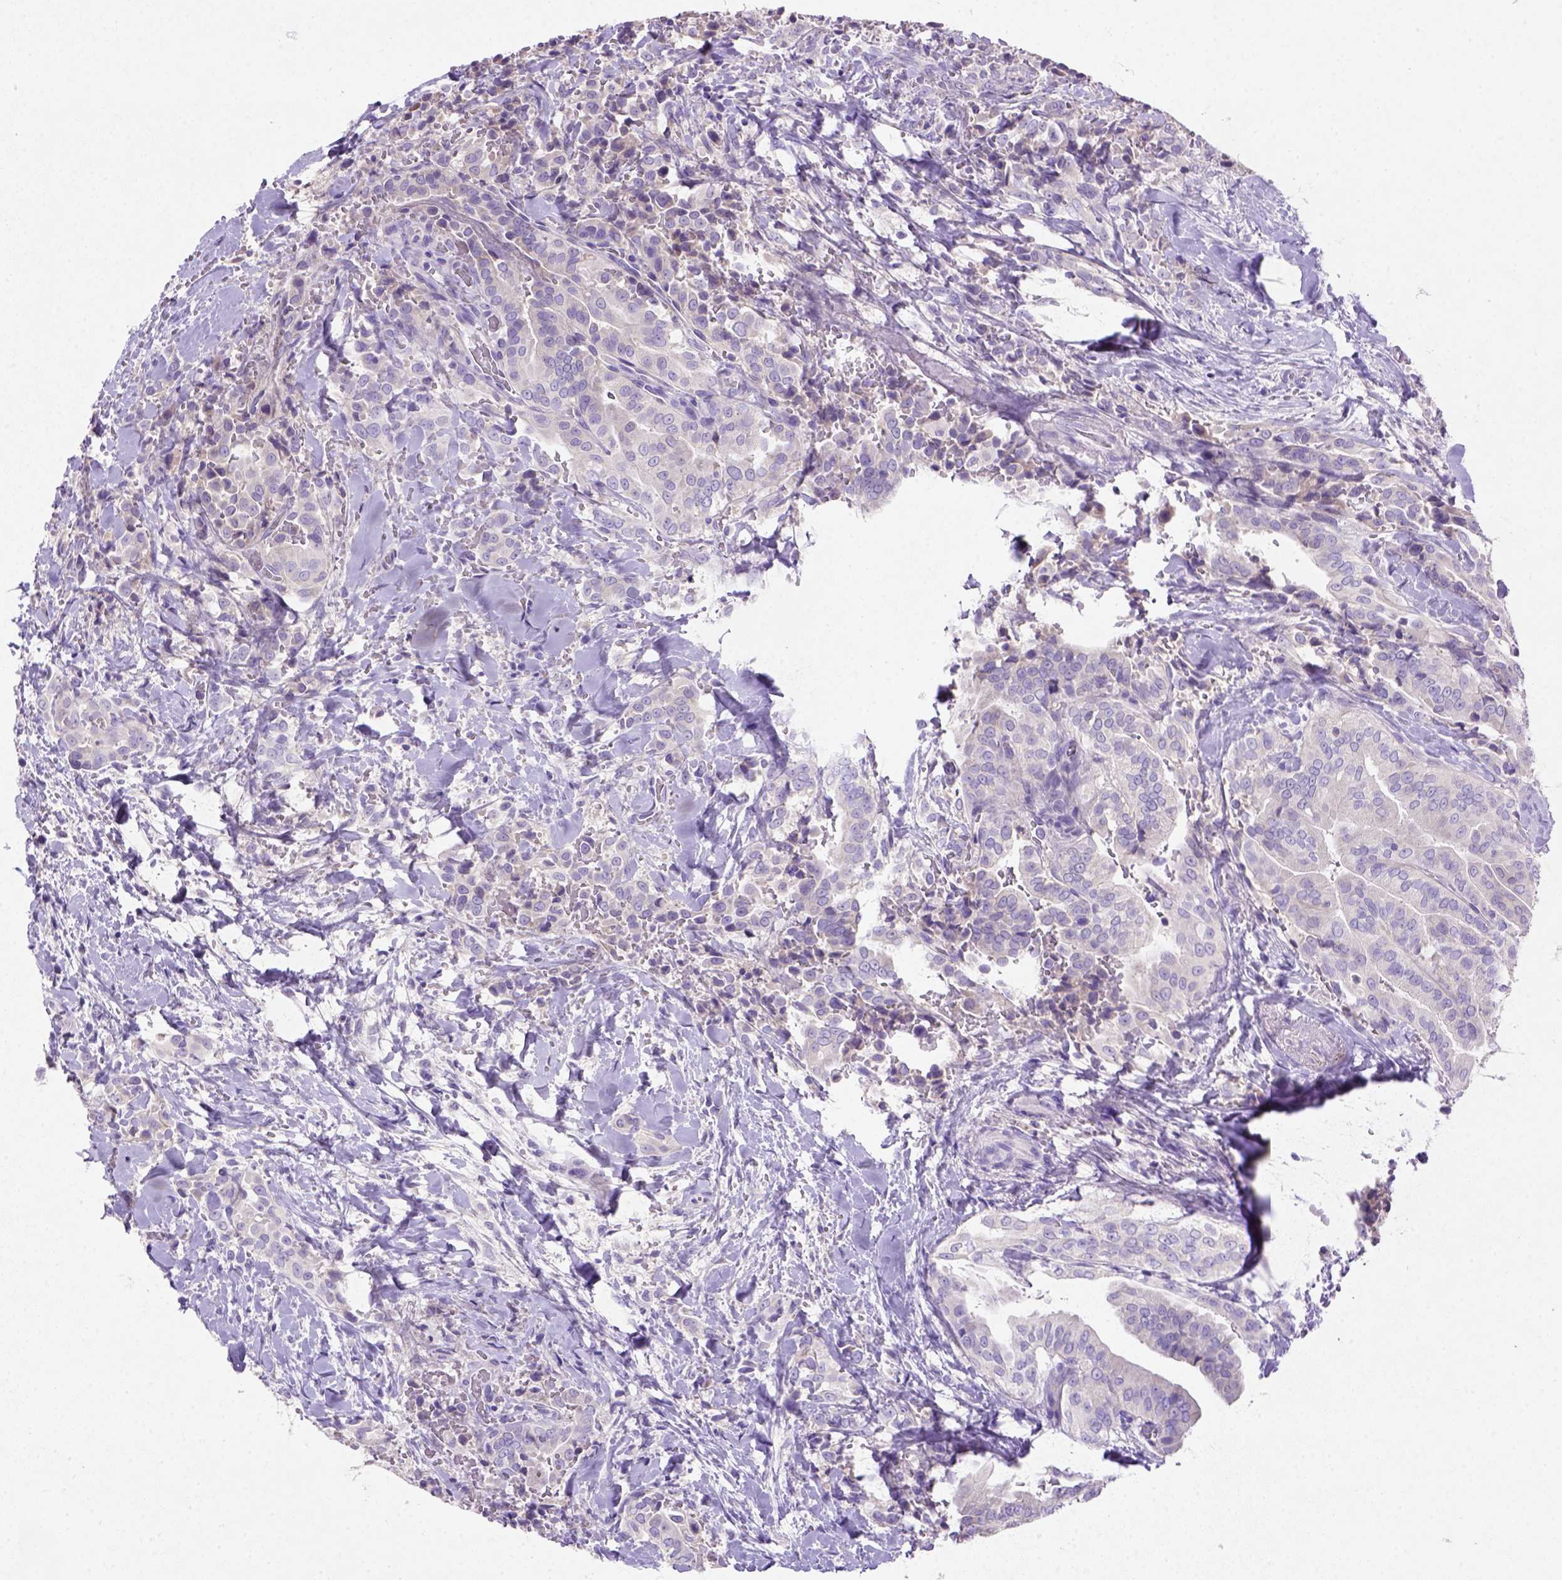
{"staining": {"intensity": "negative", "quantity": "none", "location": "none"}, "tissue": "thyroid cancer", "cell_type": "Tumor cells", "image_type": "cancer", "snomed": [{"axis": "morphology", "description": "Papillary adenocarcinoma, NOS"}, {"axis": "topography", "description": "Thyroid gland"}], "caption": "Tumor cells show no significant protein expression in papillary adenocarcinoma (thyroid).", "gene": "NUDT2", "patient": {"sex": "male", "age": 61}}